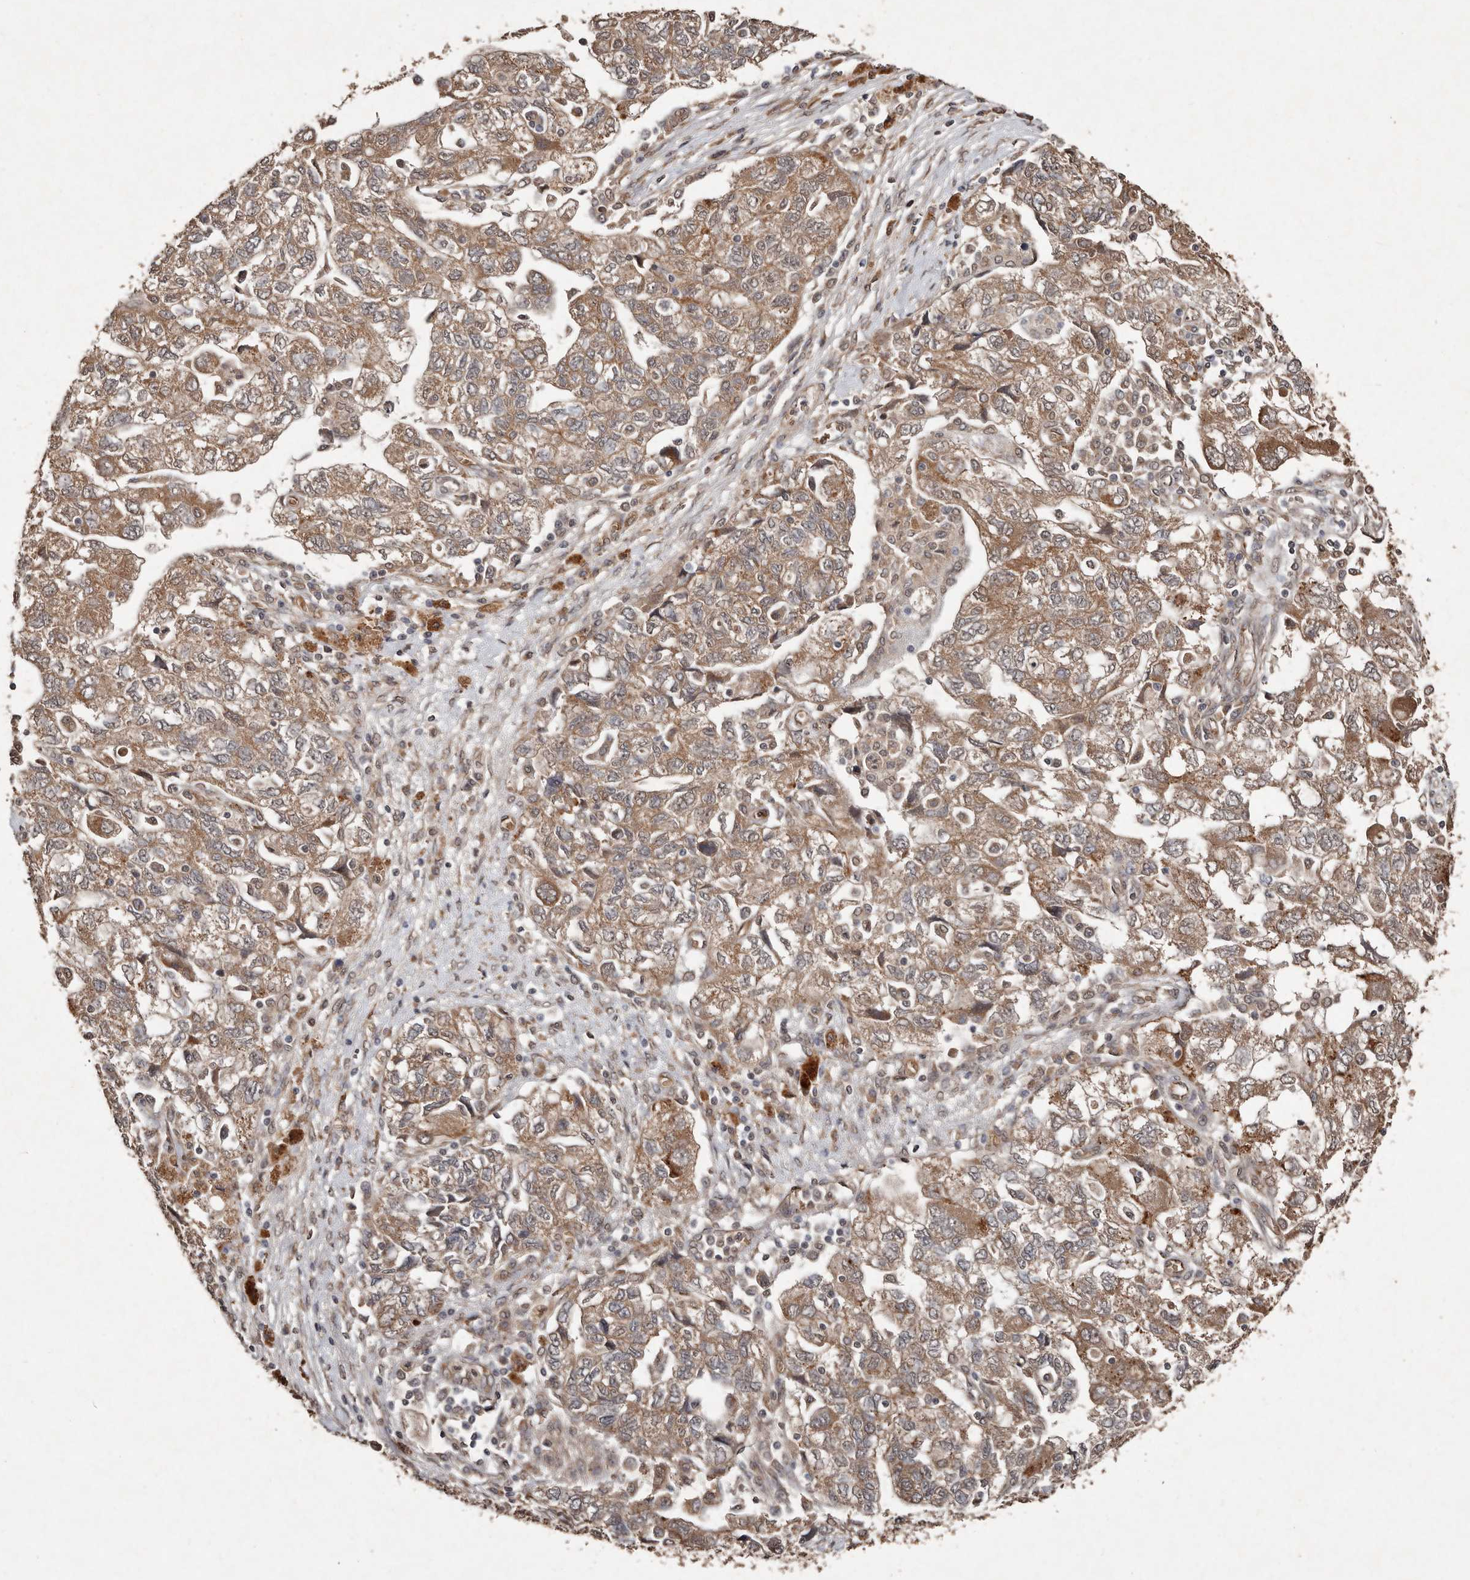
{"staining": {"intensity": "moderate", "quantity": ">75%", "location": "cytoplasmic/membranous"}, "tissue": "ovarian cancer", "cell_type": "Tumor cells", "image_type": "cancer", "snomed": [{"axis": "morphology", "description": "Carcinoma, NOS"}, {"axis": "morphology", "description": "Cystadenocarcinoma, serous, NOS"}, {"axis": "topography", "description": "Ovary"}], "caption": "Ovarian cancer stained for a protein (brown) displays moderate cytoplasmic/membranous positive expression in about >75% of tumor cells.", "gene": "DIP2C", "patient": {"sex": "female", "age": 69}}